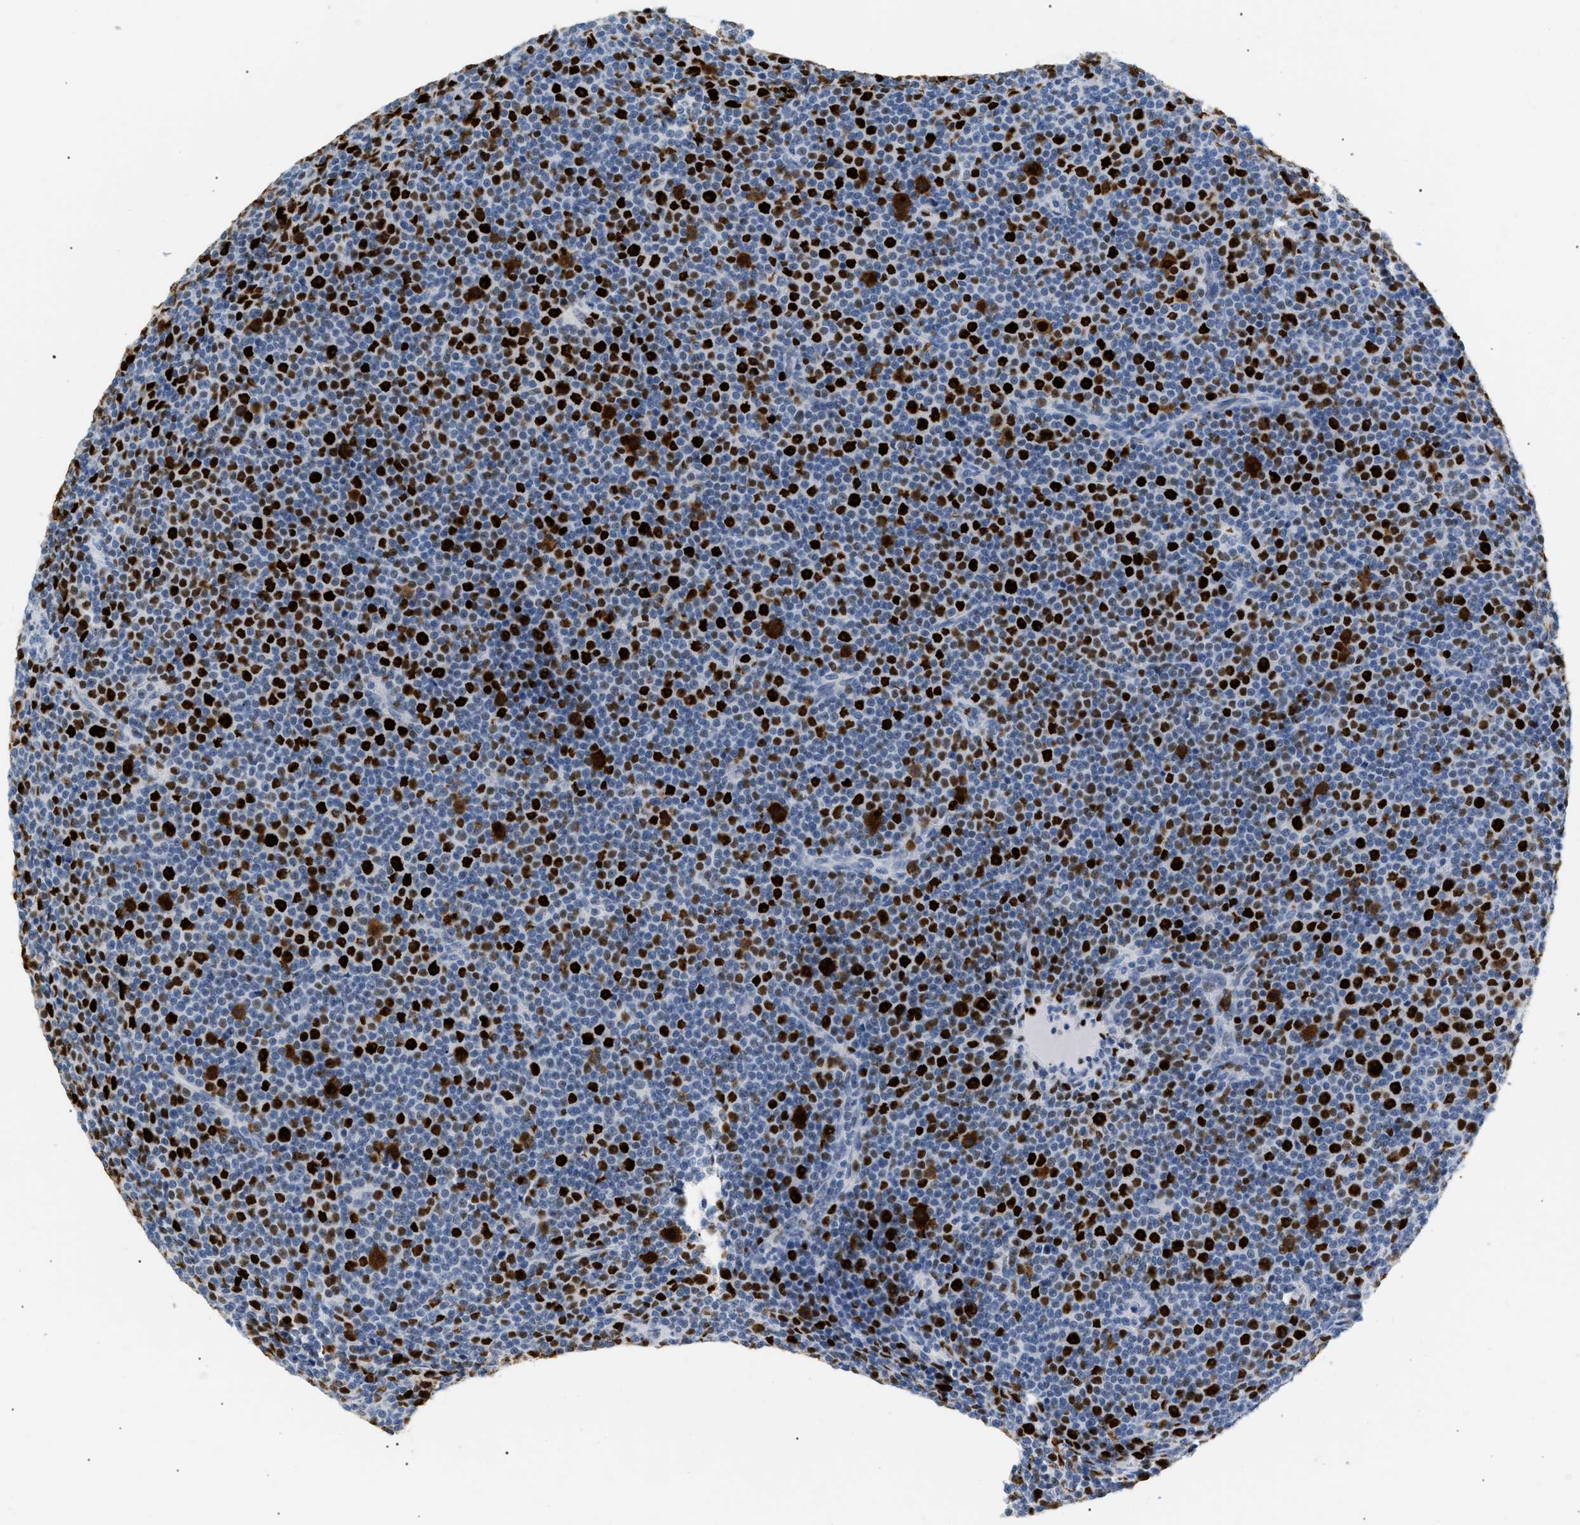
{"staining": {"intensity": "strong", "quantity": "25%-75%", "location": "nuclear"}, "tissue": "lymphoma", "cell_type": "Tumor cells", "image_type": "cancer", "snomed": [{"axis": "morphology", "description": "Malignant lymphoma, non-Hodgkin's type, Low grade"}, {"axis": "topography", "description": "Lymph node"}], "caption": "A micrograph of human malignant lymphoma, non-Hodgkin's type (low-grade) stained for a protein reveals strong nuclear brown staining in tumor cells.", "gene": "MCM7", "patient": {"sex": "female", "age": 67}}